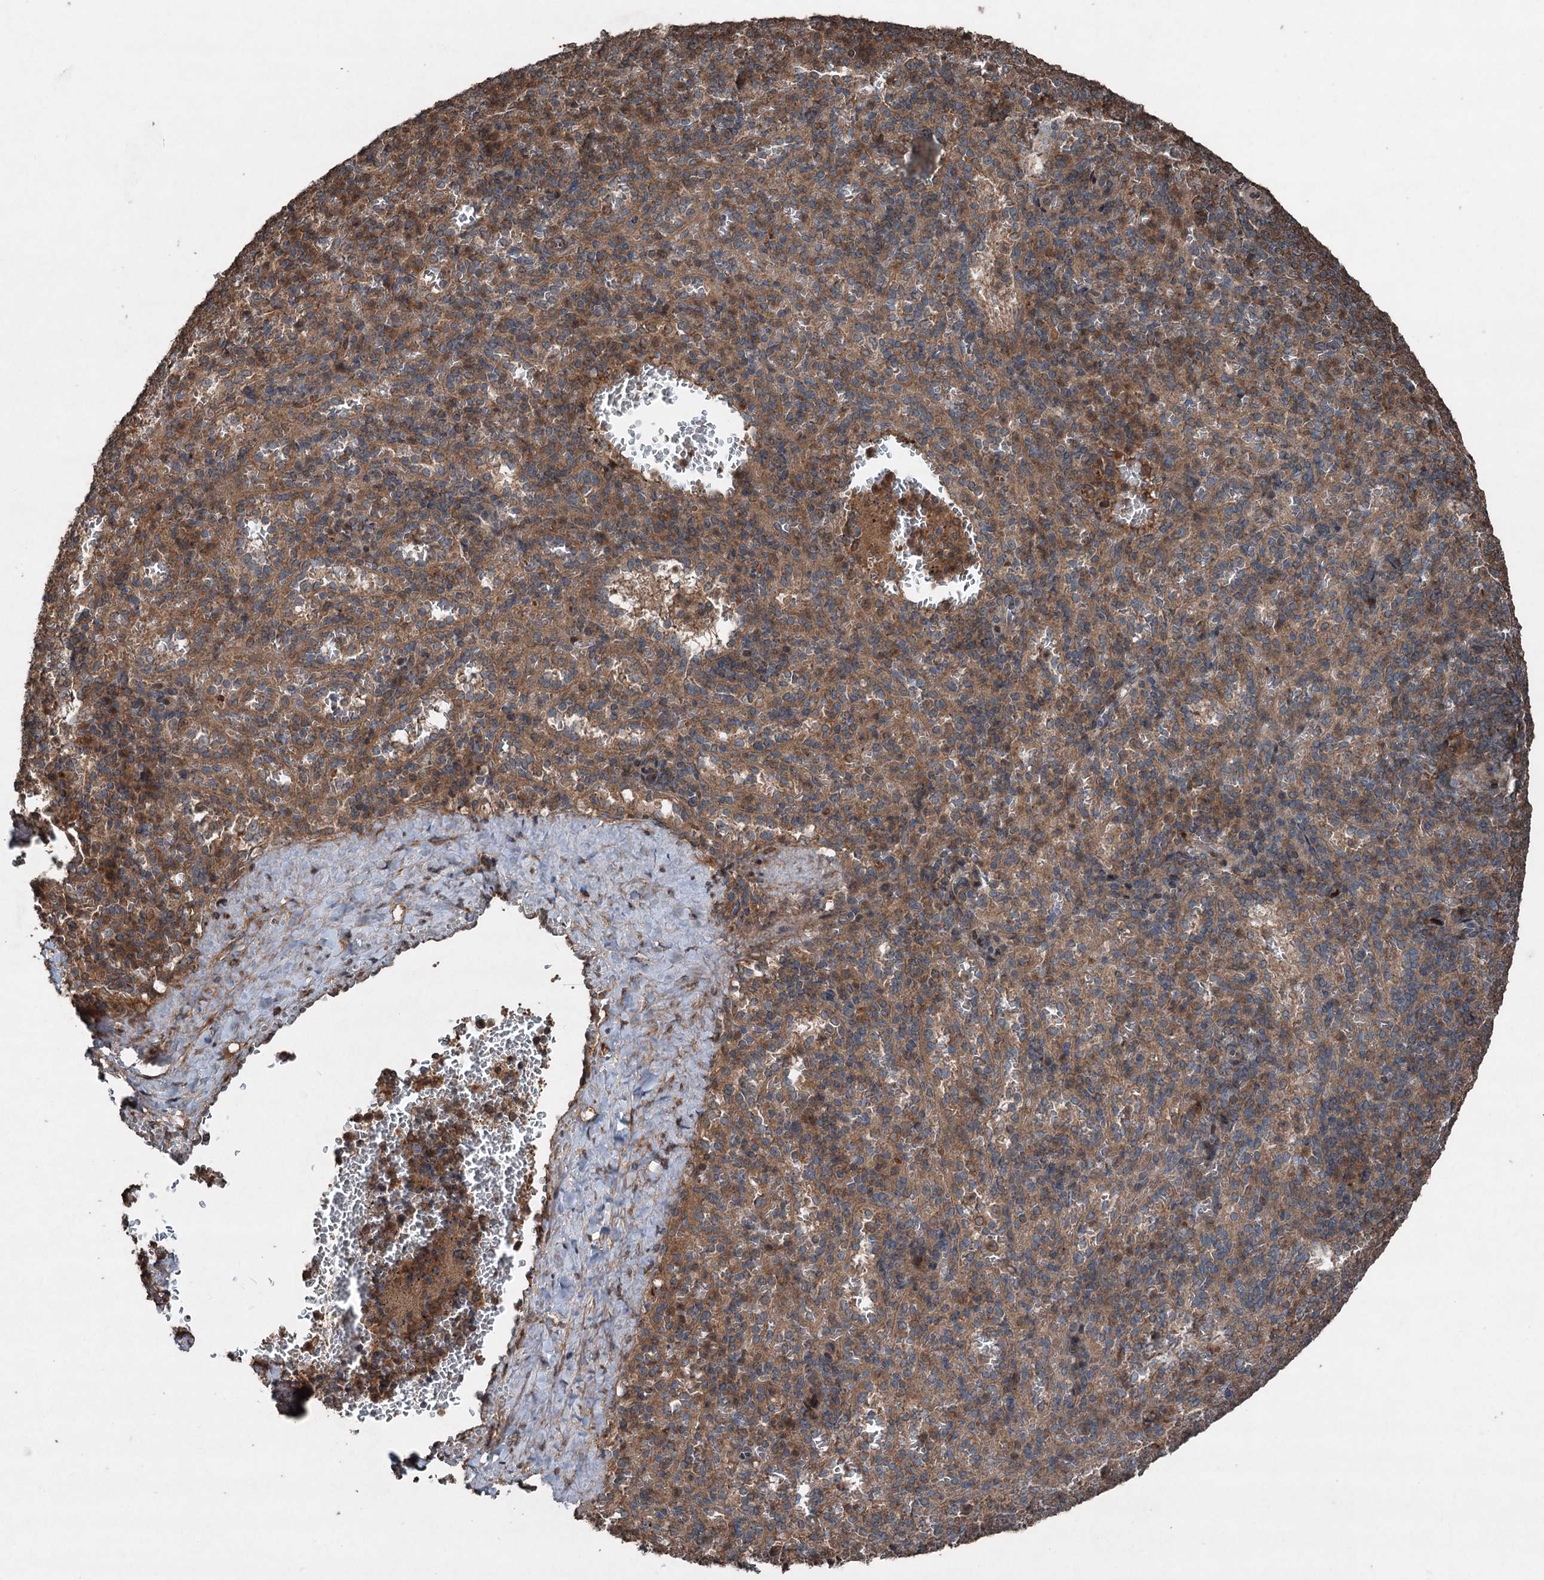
{"staining": {"intensity": "moderate", "quantity": "25%-75%", "location": "cytoplasmic/membranous"}, "tissue": "spleen", "cell_type": "Cells in red pulp", "image_type": "normal", "snomed": [{"axis": "morphology", "description": "Normal tissue, NOS"}, {"axis": "topography", "description": "Spleen"}], "caption": "IHC (DAB (3,3'-diaminobenzidine)) staining of normal human spleen reveals moderate cytoplasmic/membranous protein positivity in about 25%-75% of cells in red pulp.", "gene": "ALAS1", "patient": {"sex": "female", "age": 21}}